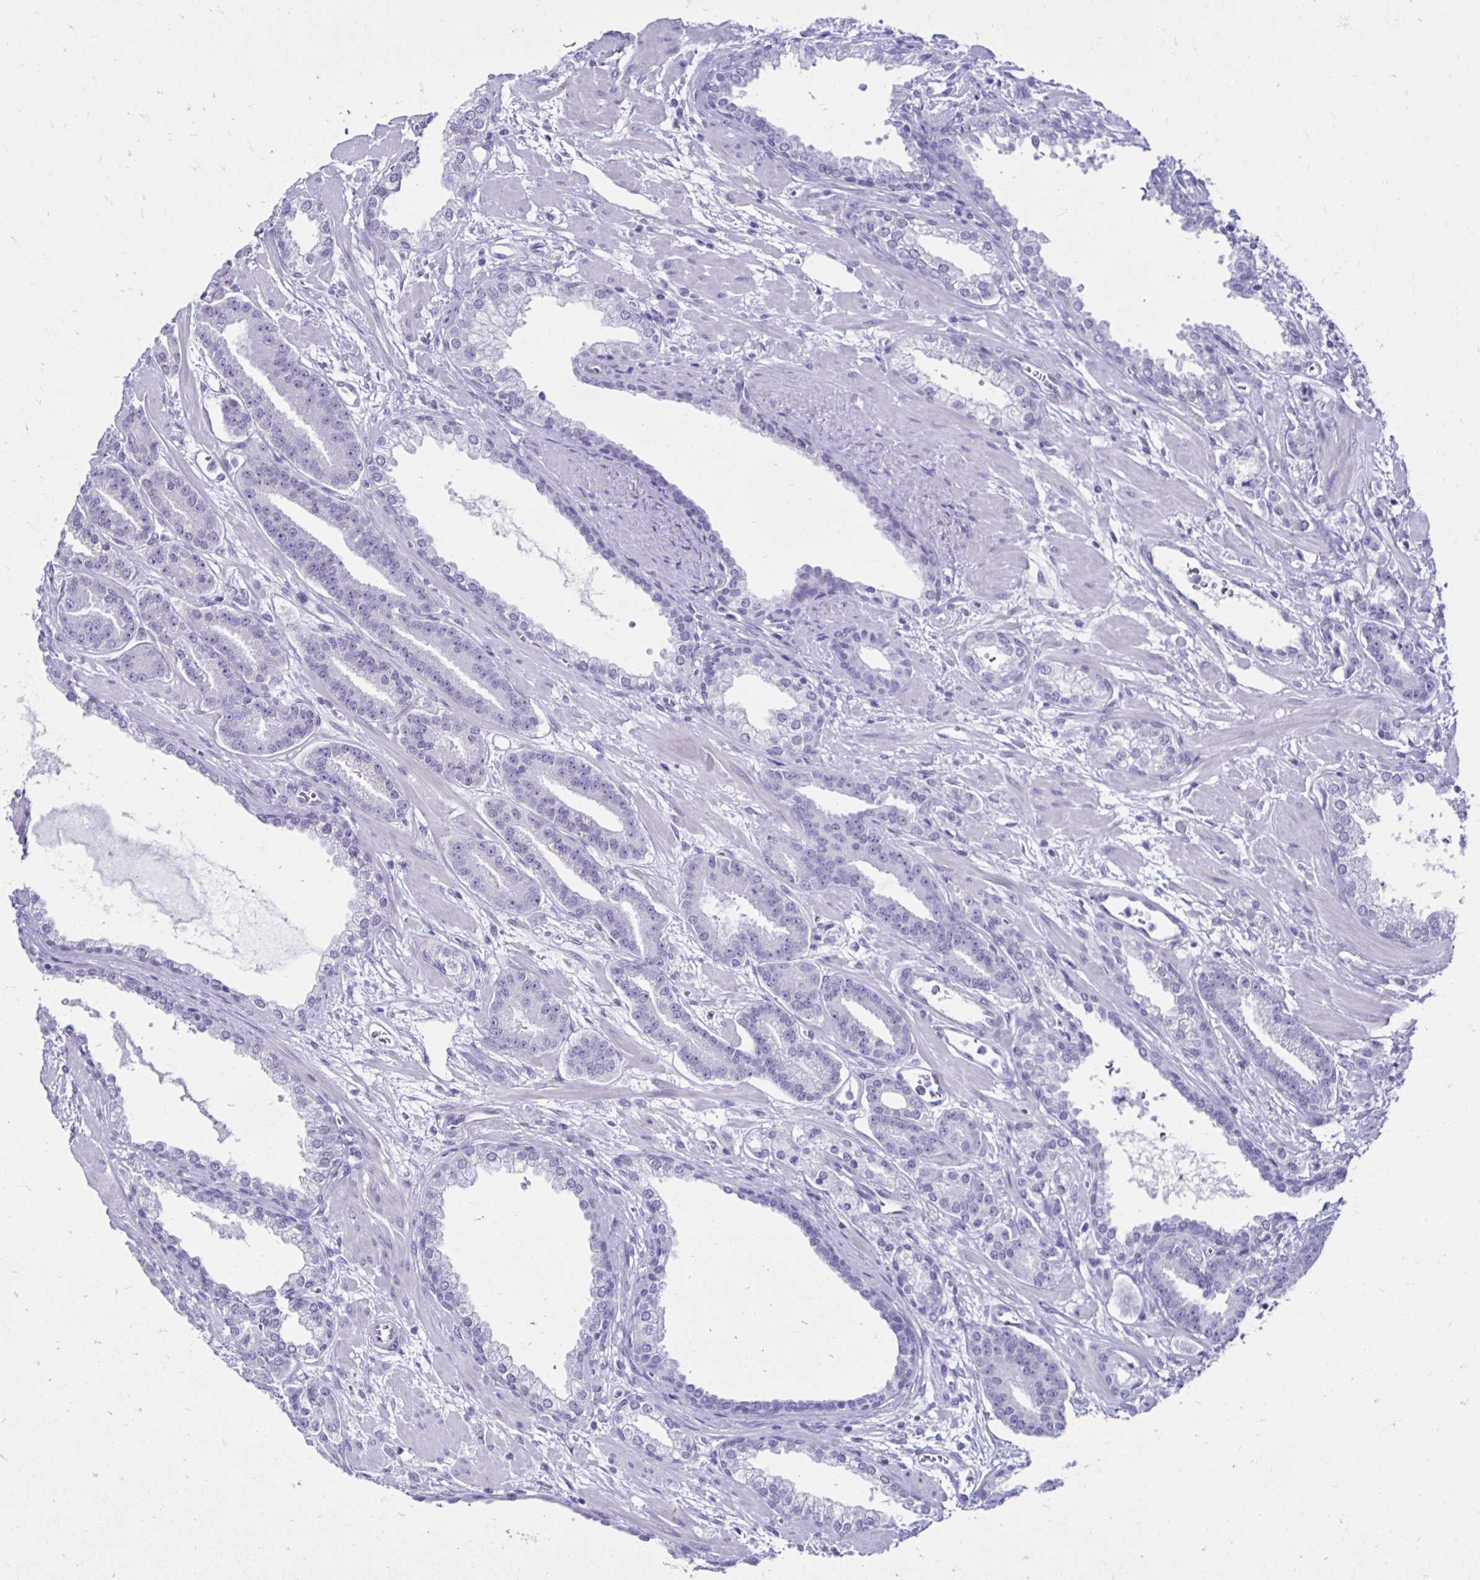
{"staining": {"intensity": "negative", "quantity": "none", "location": "none"}, "tissue": "prostate cancer", "cell_type": "Tumor cells", "image_type": "cancer", "snomed": [{"axis": "morphology", "description": "Adenocarcinoma, High grade"}, {"axis": "topography", "description": "Prostate"}], "caption": "The histopathology image demonstrates no significant positivity in tumor cells of adenocarcinoma (high-grade) (prostate). (Stains: DAB (3,3'-diaminobenzidine) immunohistochemistry (IHC) with hematoxylin counter stain, Microscopy: brightfield microscopy at high magnification).", "gene": "CST5", "patient": {"sex": "male", "age": 60}}